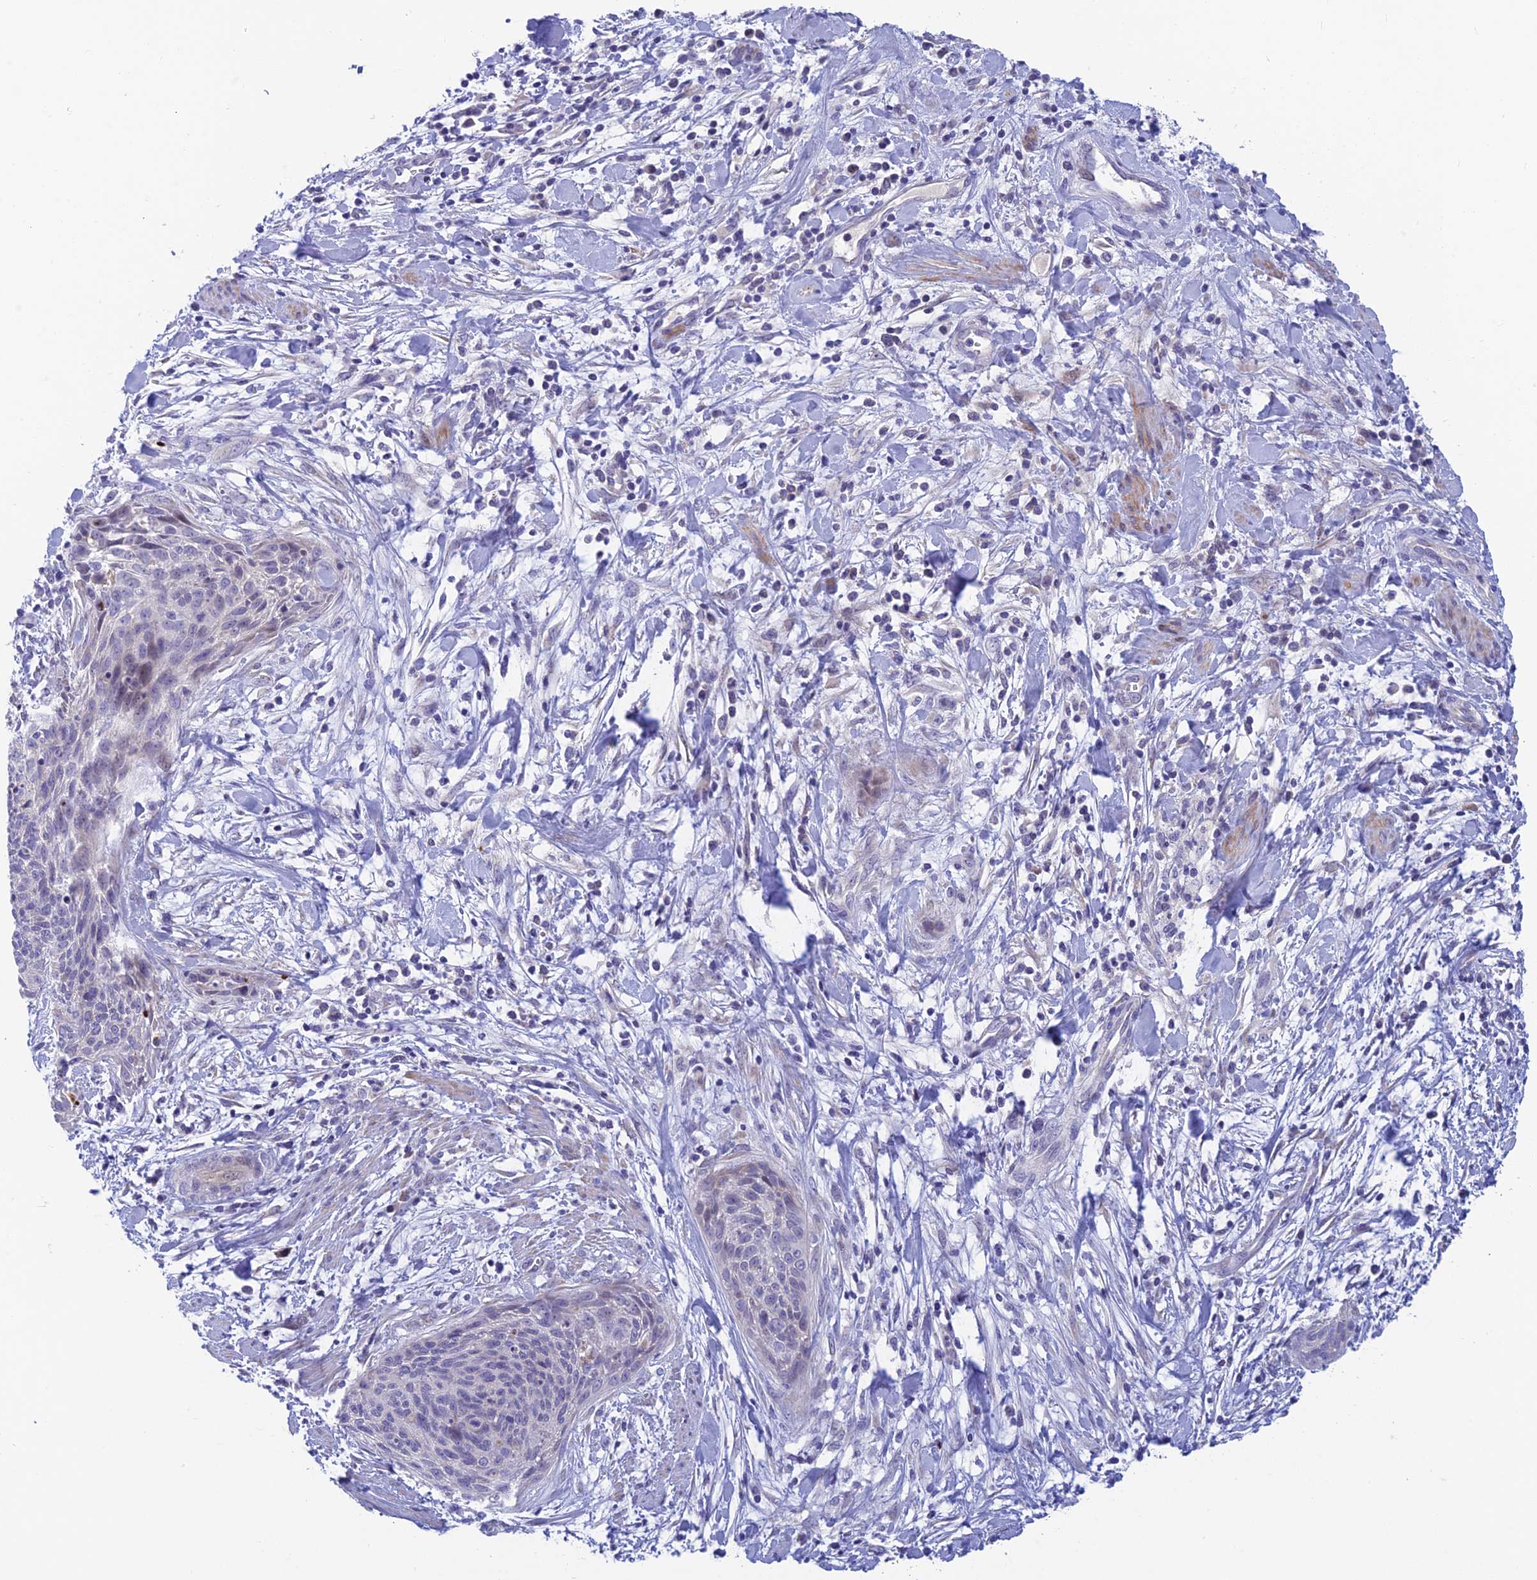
{"staining": {"intensity": "negative", "quantity": "none", "location": "none"}, "tissue": "cervical cancer", "cell_type": "Tumor cells", "image_type": "cancer", "snomed": [{"axis": "morphology", "description": "Squamous cell carcinoma, NOS"}, {"axis": "topography", "description": "Cervix"}], "caption": "This is an IHC image of cervical cancer. There is no positivity in tumor cells.", "gene": "XPO7", "patient": {"sex": "female", "age": 55}}